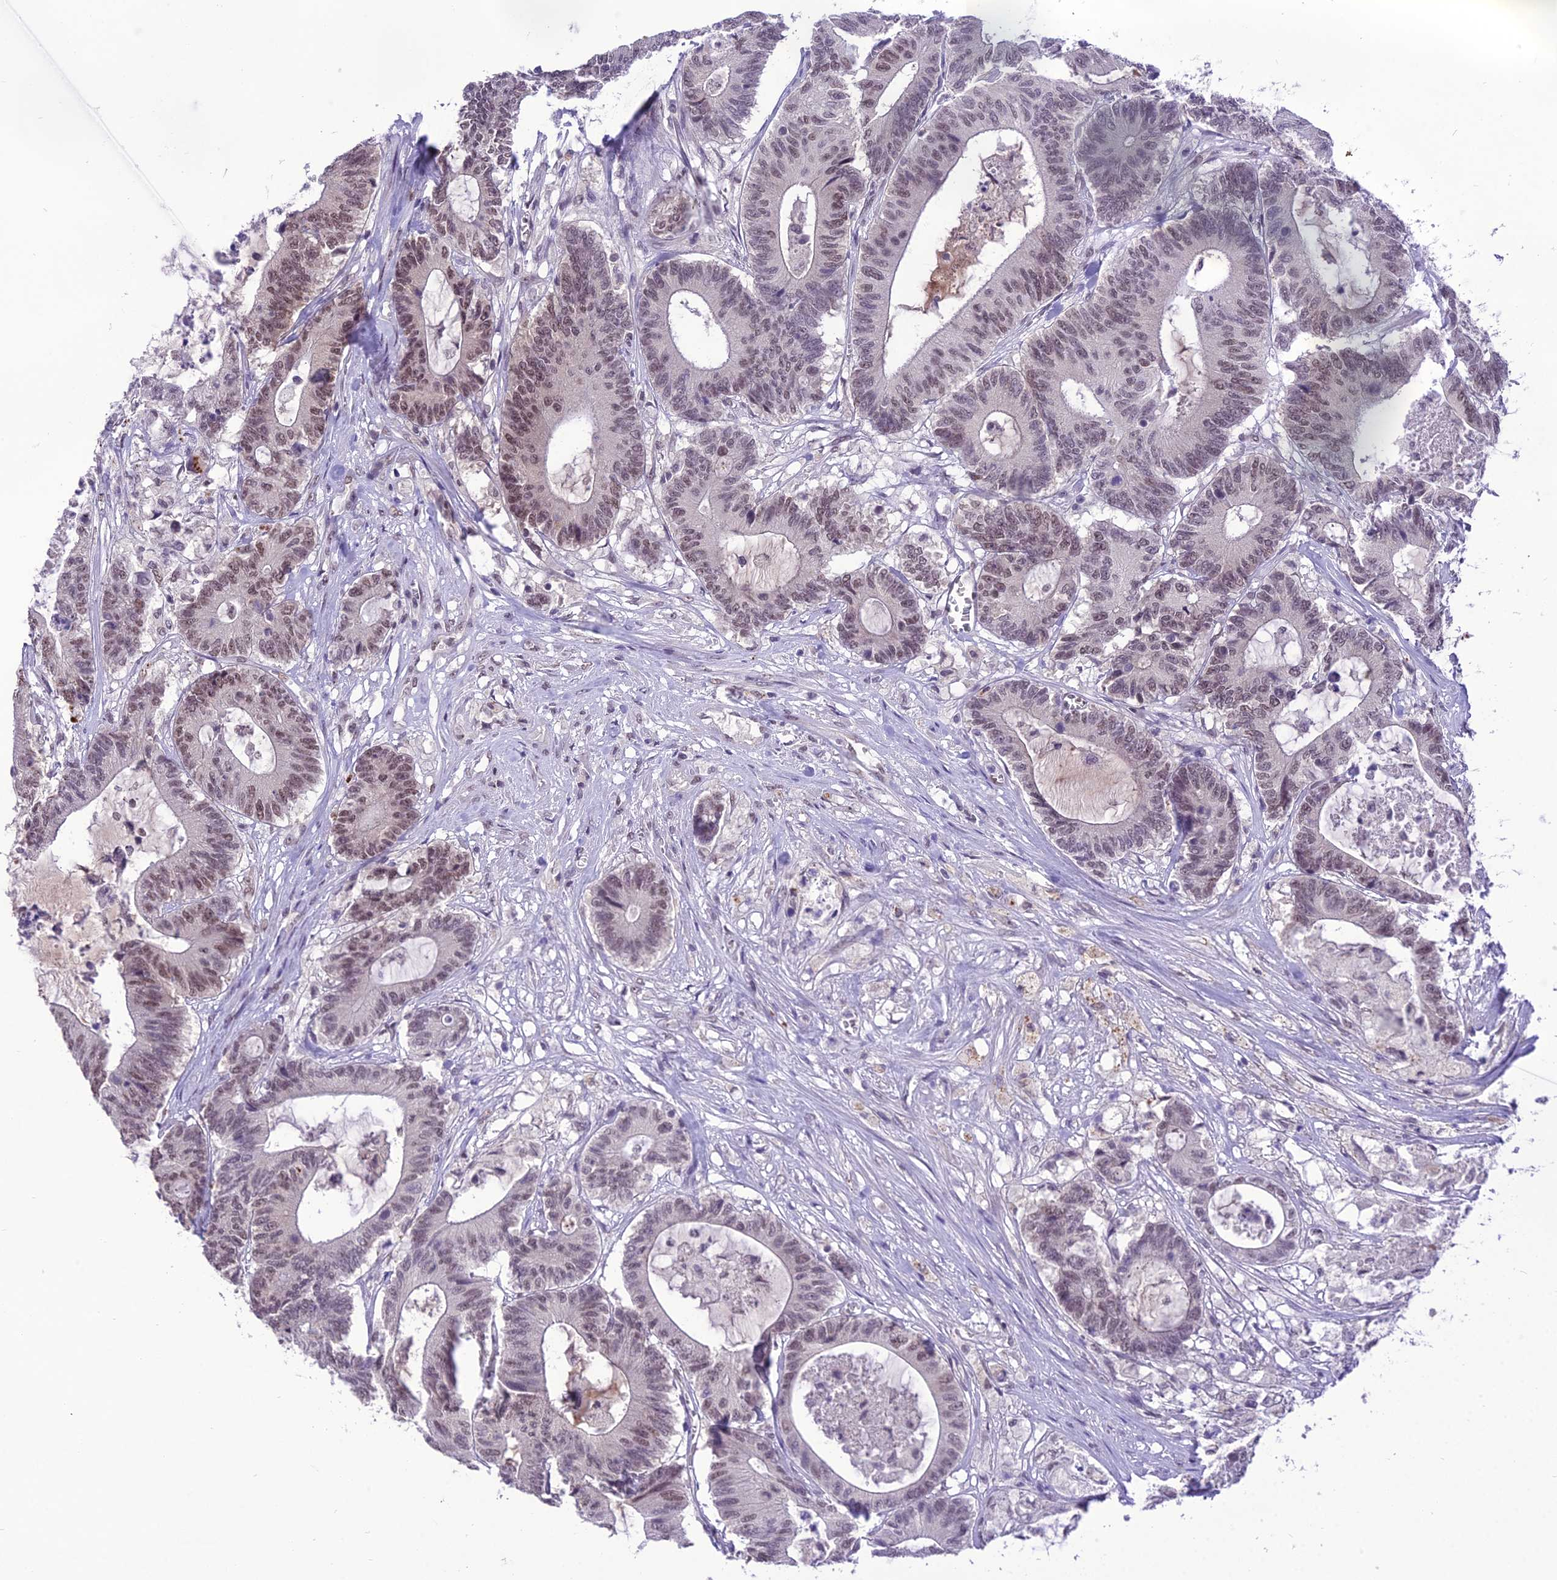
{"staining": {"intensity": "moderate", "quantity": "25%-75%", "location": "nuclear"}, "tissue": "colorectal cancer", "cell_type": "Tumor cells", "image_type": "cancer", "snomed": [{"axis": "morphology", "description": "Adenocarcinoma, NOS"}, {"axis": "topography", "description": "Colon"}], "caption": "Immunohistochemistry (IHC) of human adenocarcinoma (colorectal) displays medium levels of moderate nuclear positivity in about 25%-75% of tumor cells.", "gene": "SH3RF3", "patient": {"sex": "female", "age": 84}}